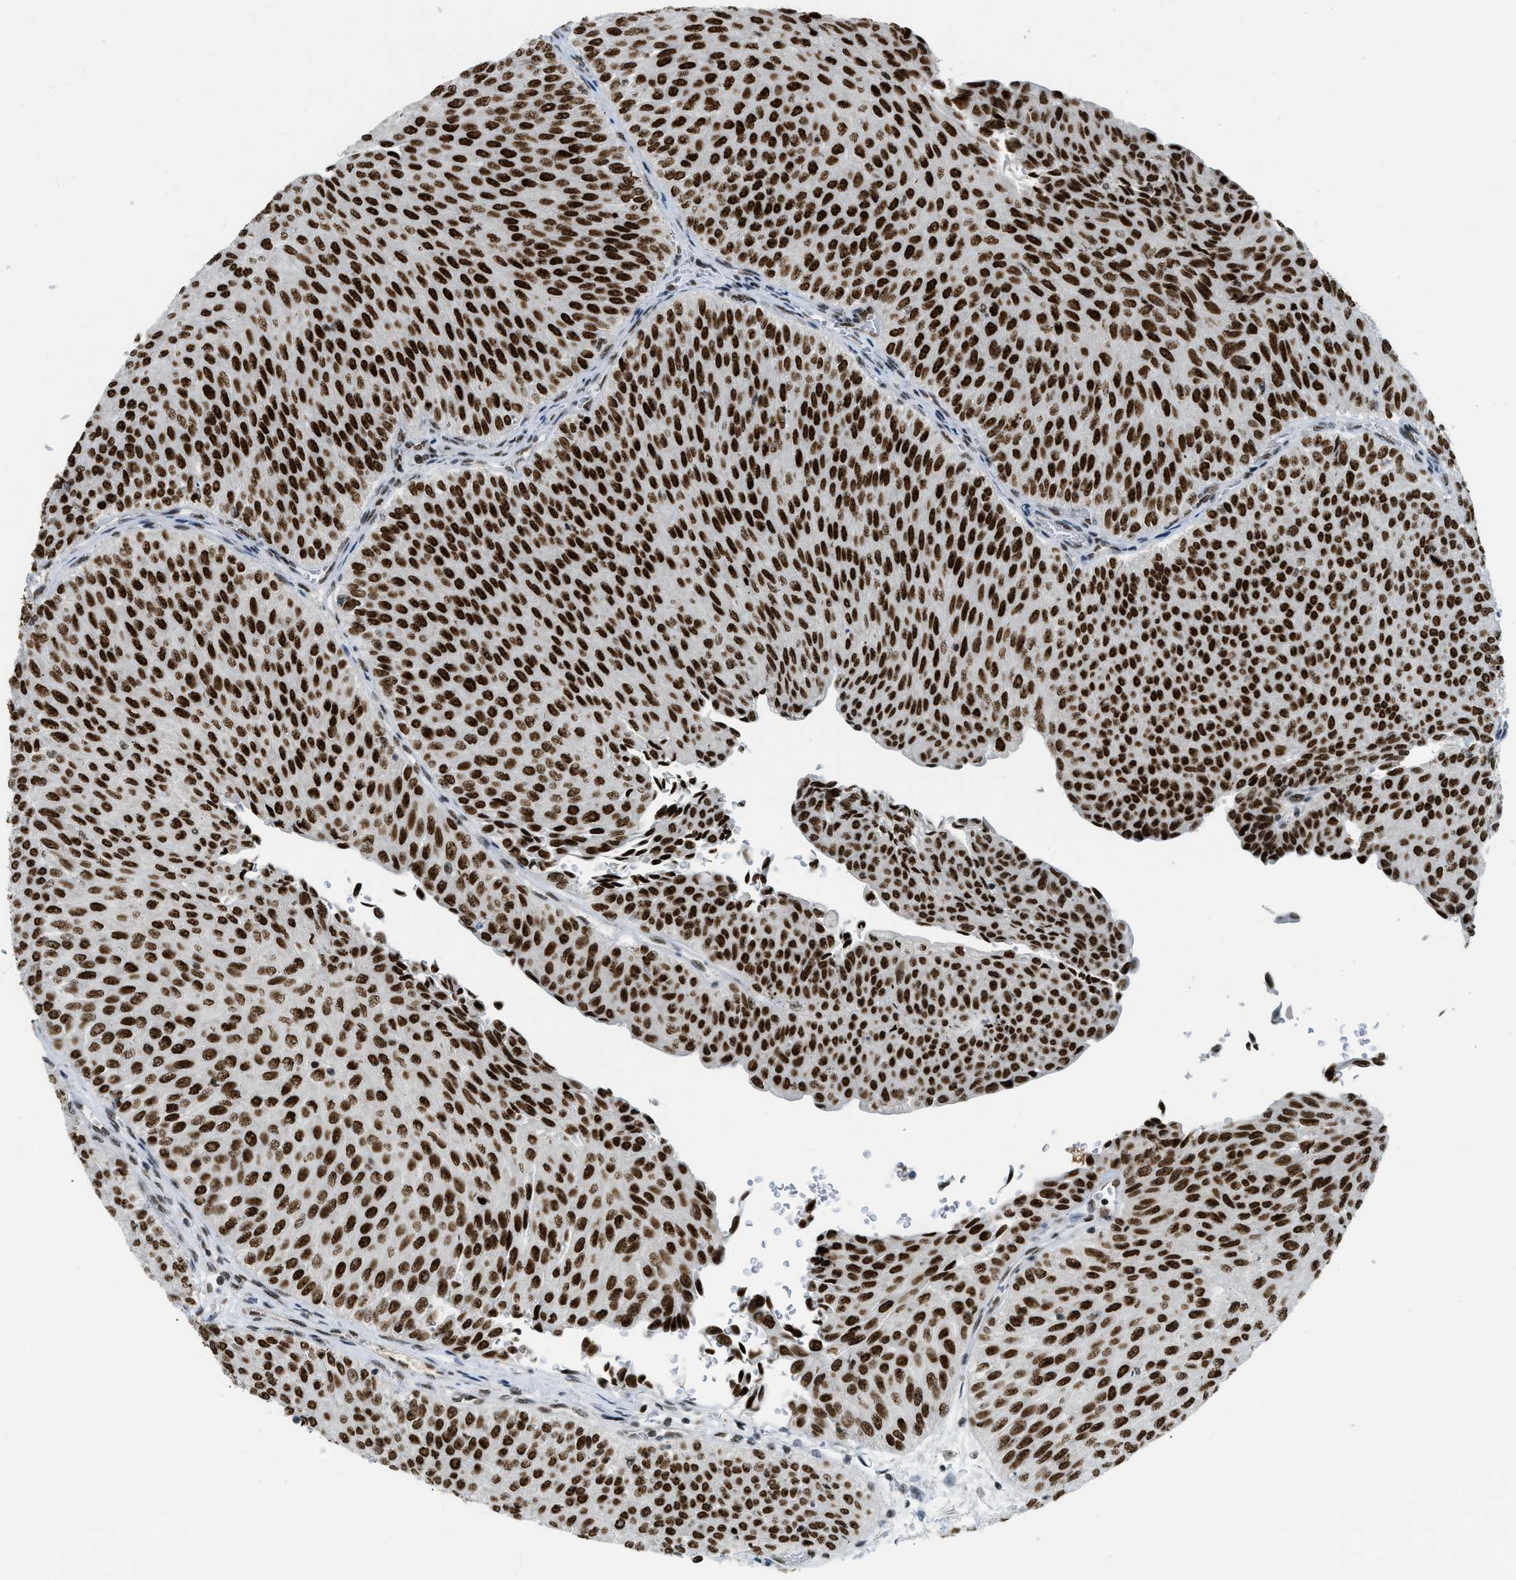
{"staining": {"intensity": "strong", "quantity": ">75%", "location": "nuclear"}, "tissue": "urothelial cancer", "cell_type": "Tumor cells", "image_type": "cancer", "snomed": [{"axis": "morphology", "description": "Urothelial carcinoma, Low grade"}, {"axis": "topography", "description": "Urinary bladder"}], "caption": "Brown immunohistochemical staining in human urothelial cancer displays strong nuclear positivity in approximately >75% of tumor cells.", "gene": "URB1", "patient": {"sex": "male", "age": 78}}